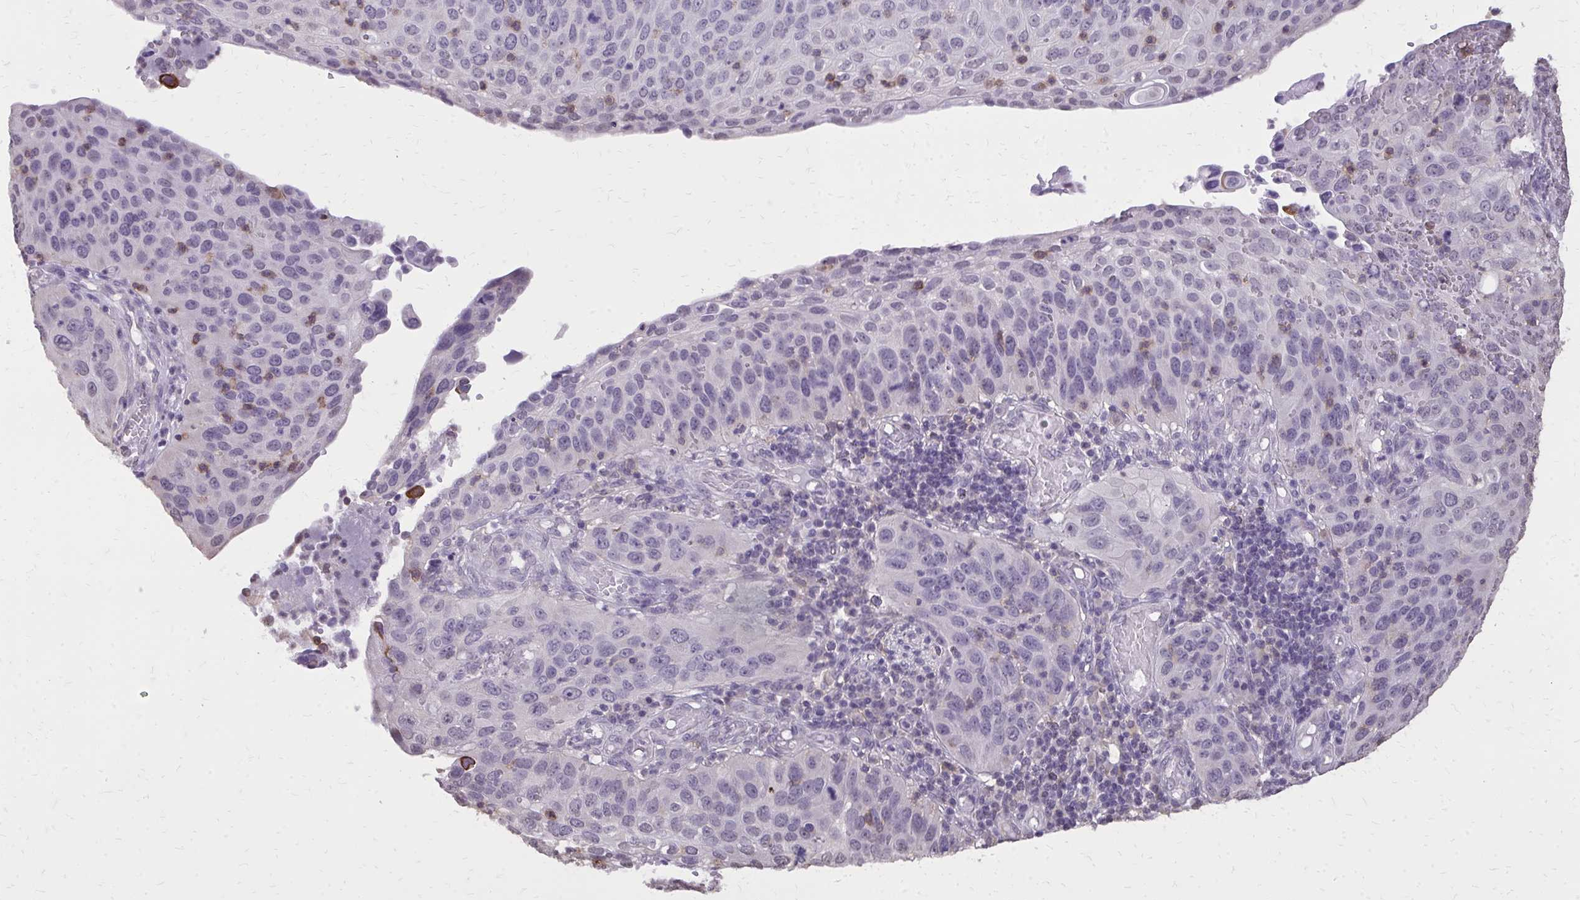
{"staining": {"intensity": "negative", "quantity": "none", "location": "none"}, "tissue": "cervical cancer", "cell_type": "Tumor cells", "image_type": "cancer", "snomed": [{"axis": "morphology", "description": "Squamous cell carcinoma, NOS"}, {"axis": "topography", "description": "Cervix"}], "caption": "The photomicrograph shows no staining of tumor cells in squamous cell carcinoma (cervical).", "gene": "AKAP5", "patient": {"sex": "female", "age": 36}}